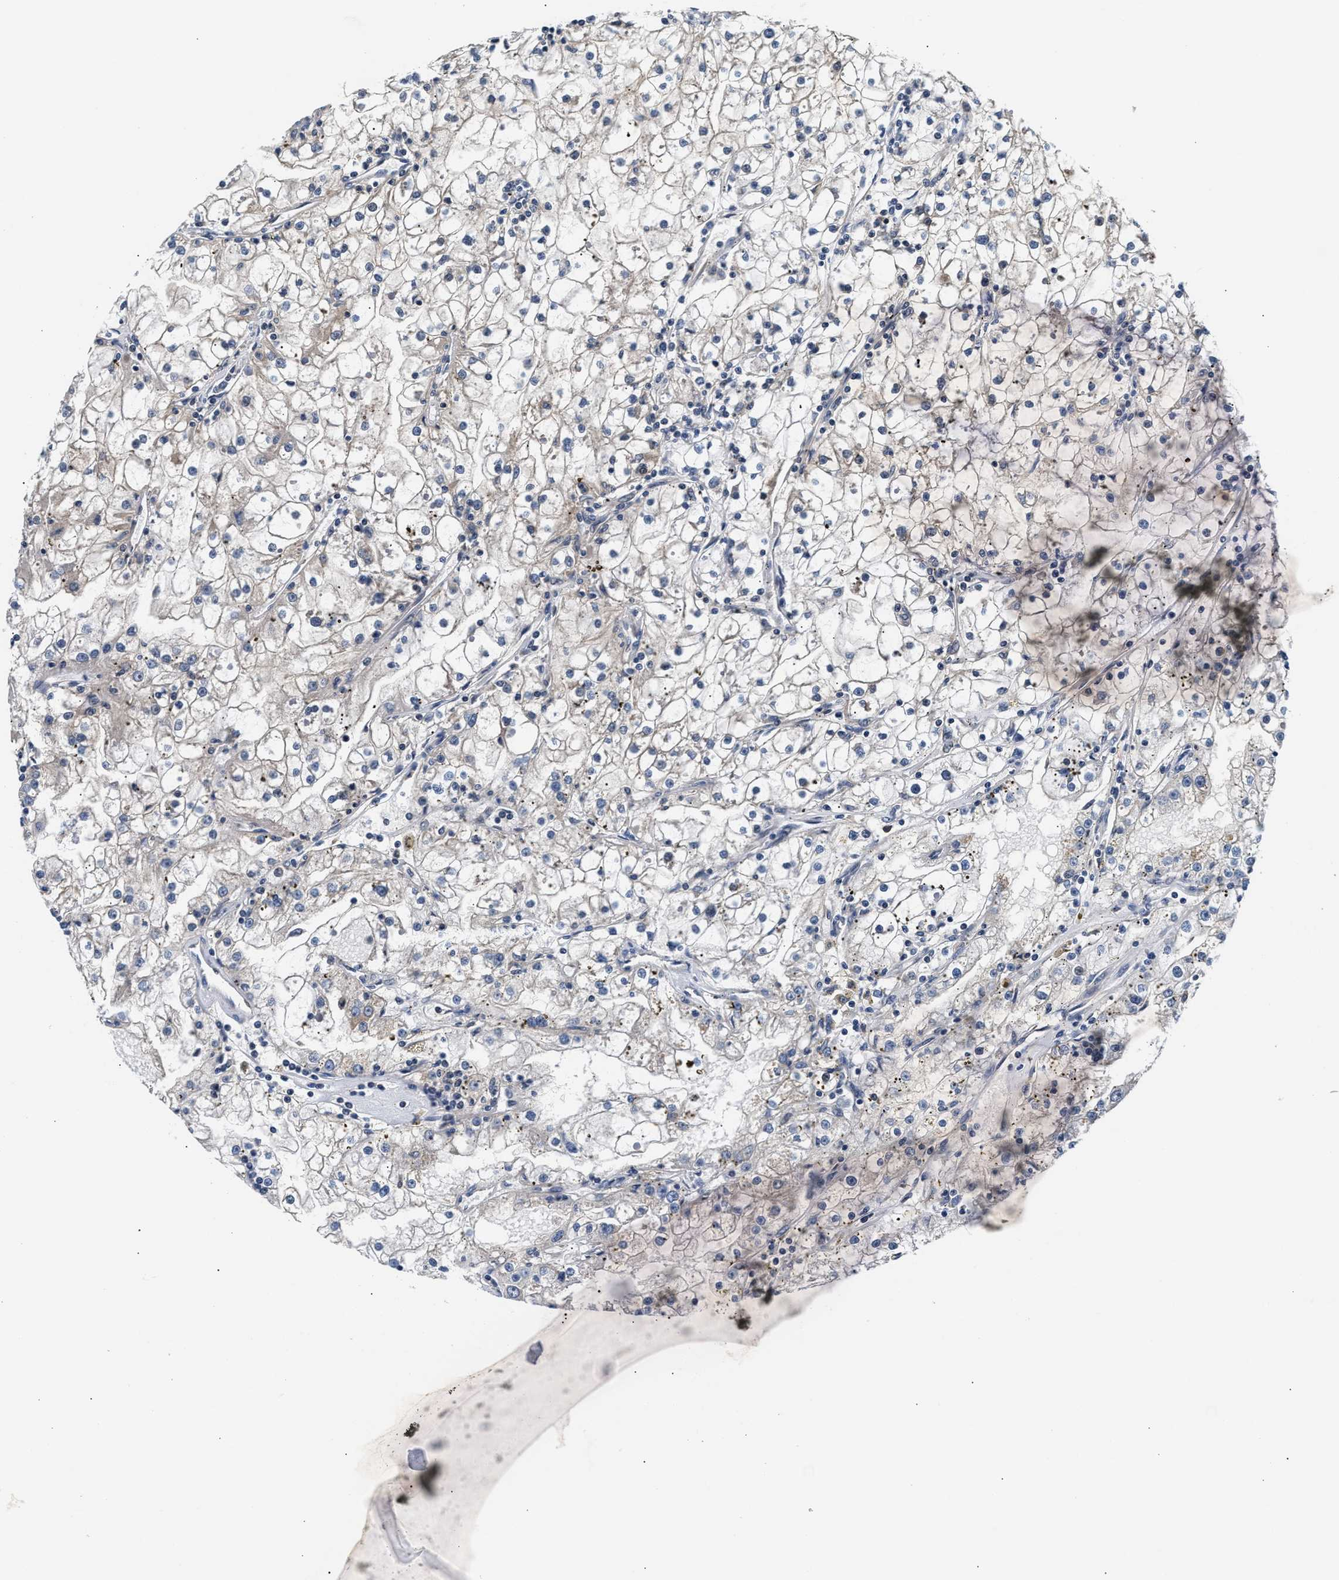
{"staining": {"intensity": "weak", "quantity": "<25%", "location": "cytoplasmic/membranous"}, "tissue": "renal cancer", "cell_type": "Tumor cells", "image_type": "cancer", "snomed": [{"axis": "morphology", "description": "Adenocarcinoma, NOS"}, {"axis": "topography", "description": "Kidney"}], "caption": "Histopathology image shows no protein expression in tumor cells of adenocarcinoma (renal) tissue.", "gene": "RAB29", "patient": {"sex": "male", "age": 56}}